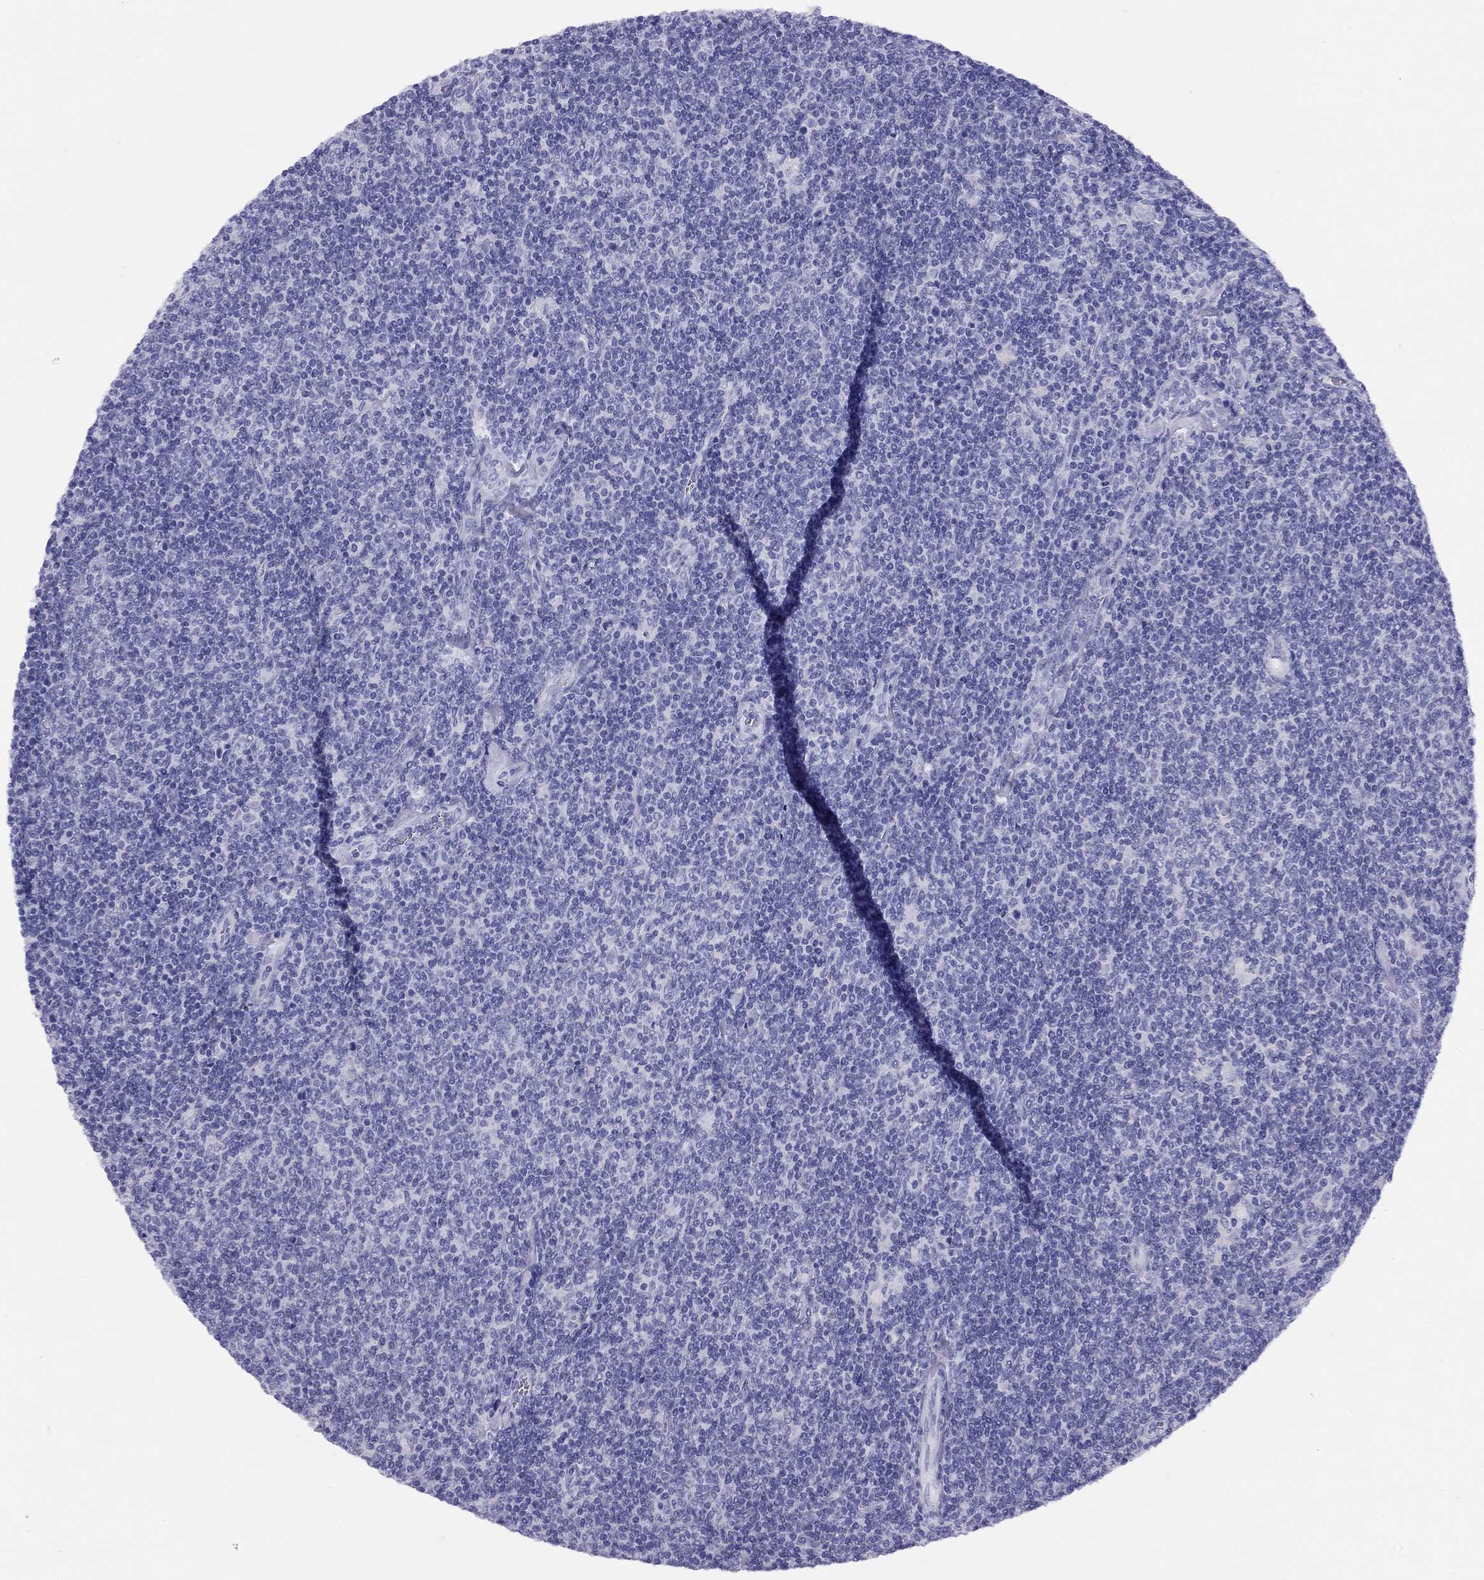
{"staining": {"intensity": "negative", "quantity": "none", "location": "none"}, "tissue": "lymphoma", "cell_type": "Tumor cells", "image_type": "cancer", "snomed": [{"axis": "morphology", "description": "Malignant lymphoma, non-Hodgkin's type, Low grade"}, {"axis": "topography", "description": "Lymph node"}], "caption": "Low-grade malignant lymphoma, non-Hodgkin's type stained for a protein using immunohistochemistry exhibits no staining tumor cells.", "gene": "LRIT2", "patient": {"sex": "male", "age": 52}}